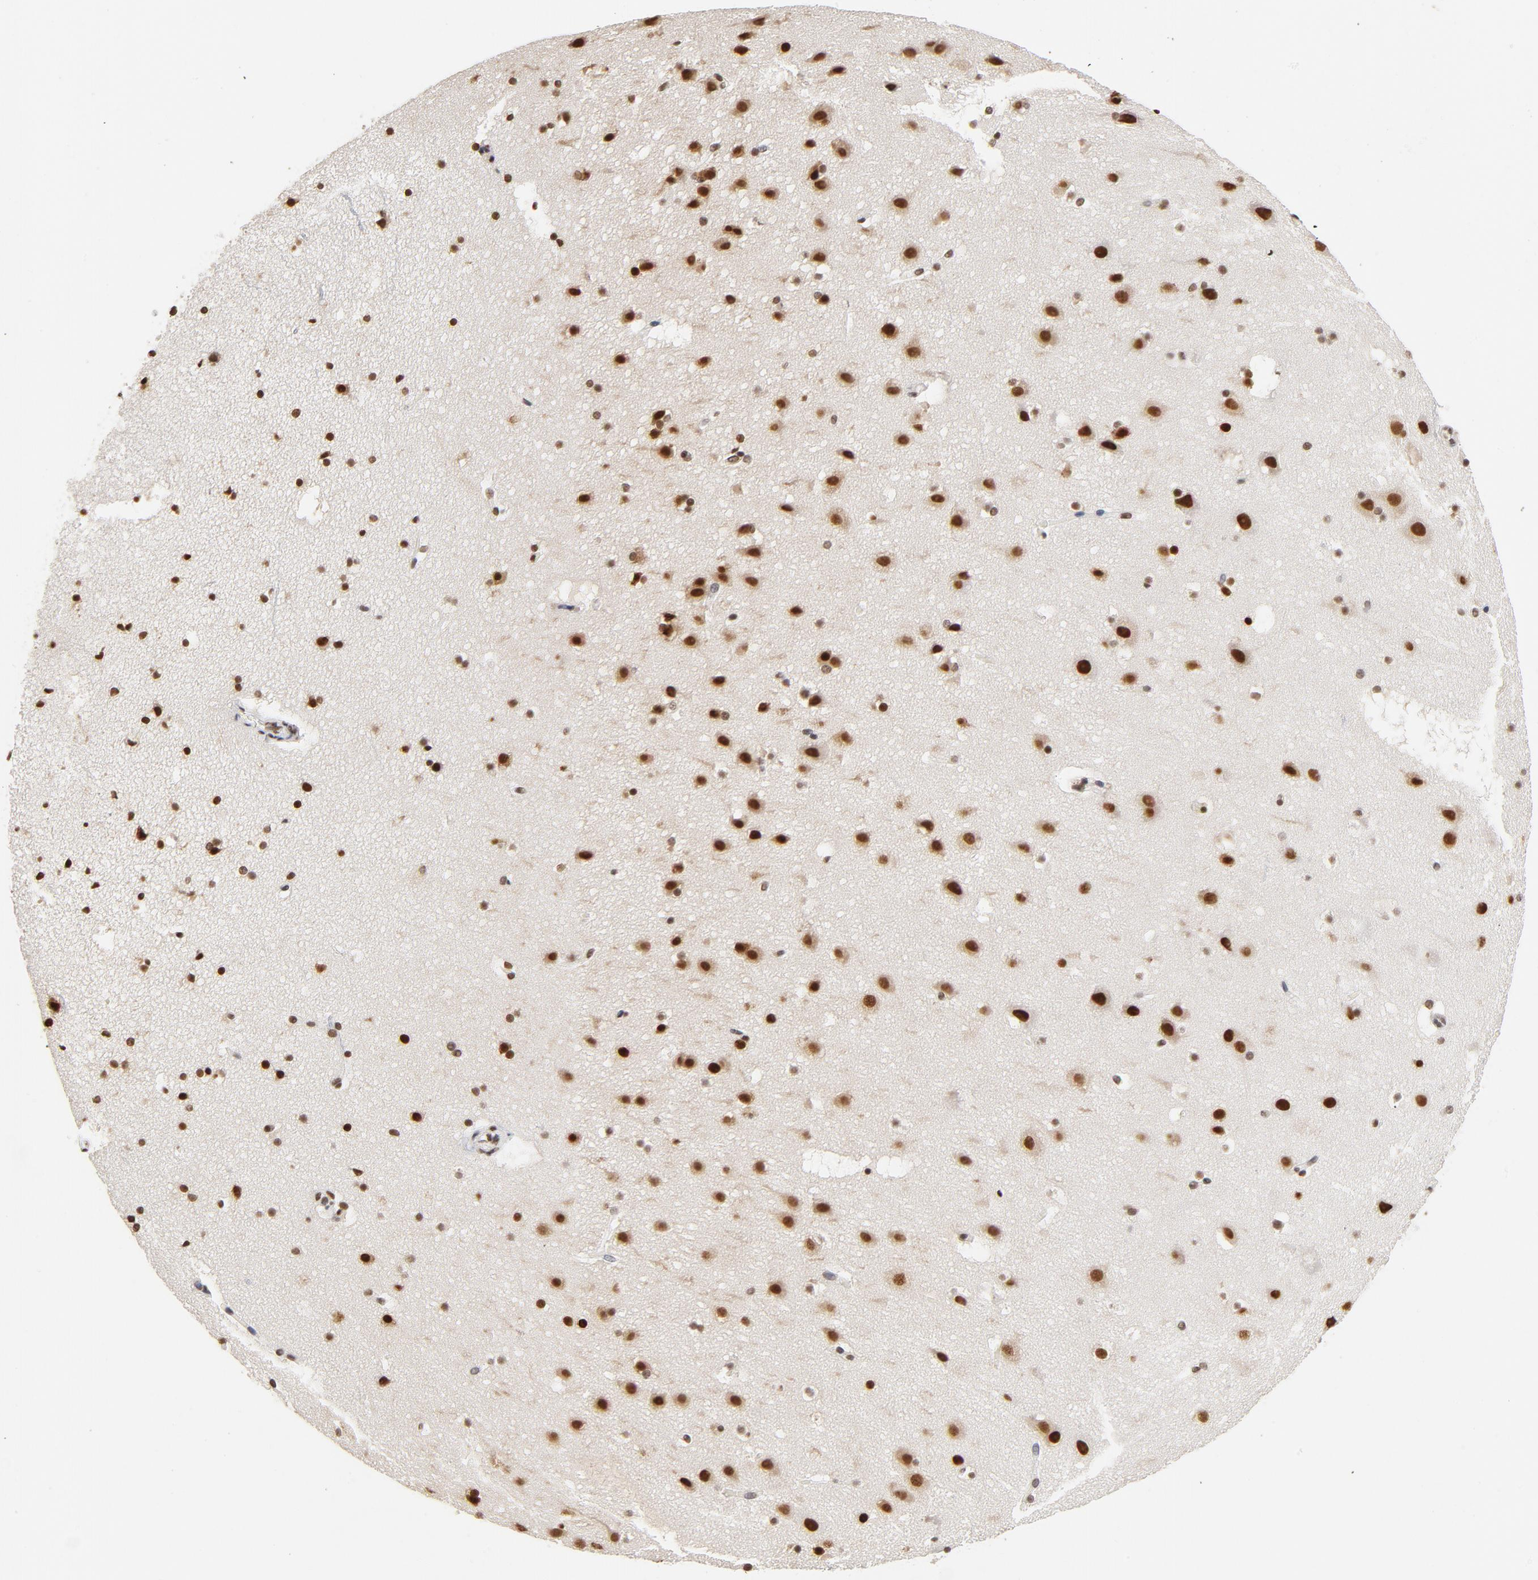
{"staining": {"intensity": "weak", "quantity": ">75%", "location": "nuclear"}, "tissue": "cerebral cortex", "cell_type": "Endothelial cells", "image_type": "normal", "snomed": [{"axis": "morphology", "description": "Normal tissue, NOS"}, {"axis": "topography", "description": "Cerebral cortex"}], "caption": "This is a histology image of IHC staining of unremarkable cerebral cortex, which shows weak expression in the nuclear of endothelial cells.", "gene": "TP53BP1", "patient": {"sex": "male", "age": 45}}